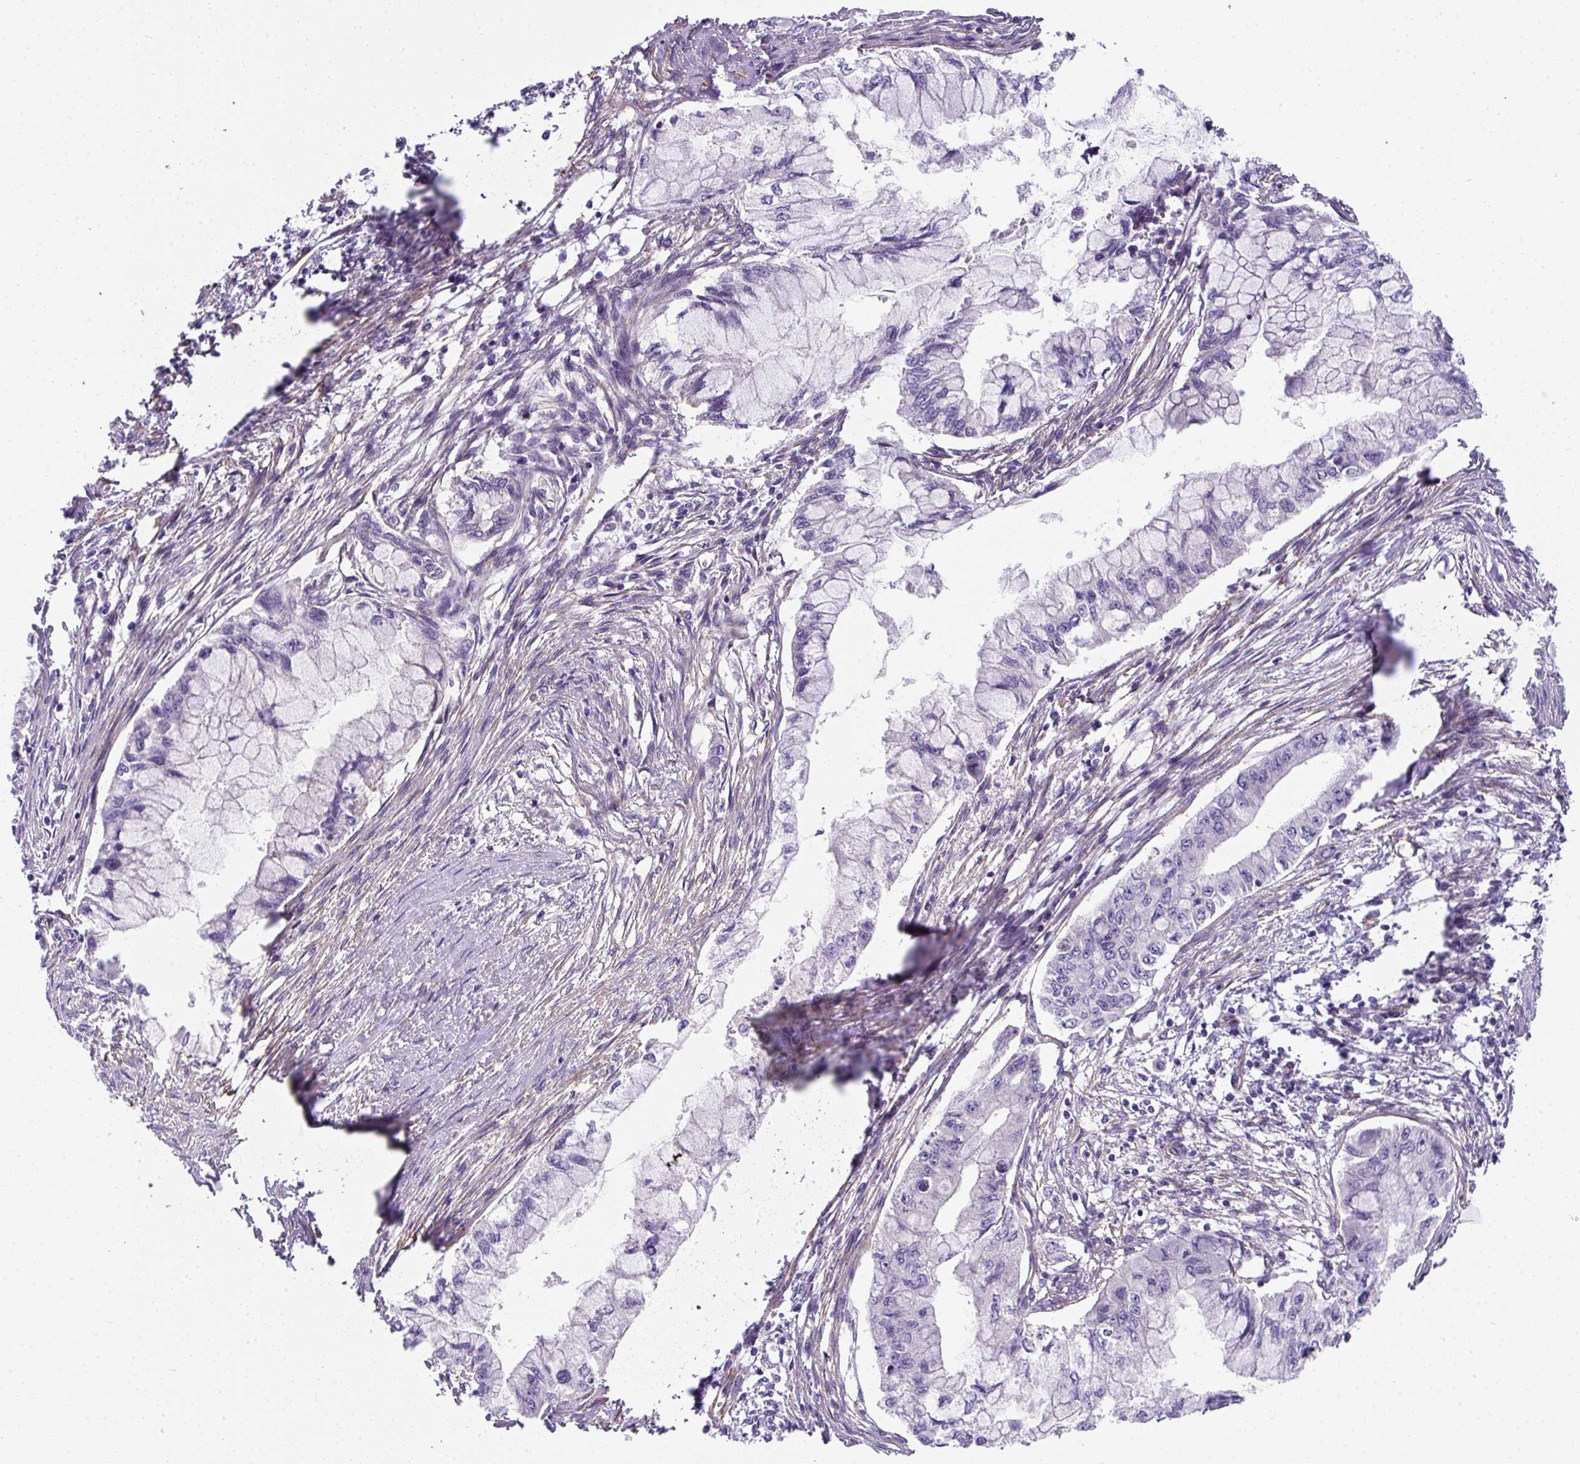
{"staining": {"intensity": "negative", "quantity": "none", "location": "none"}, "tissue": "pancreatic cancer", "cell_type": "Tumor cells", "image_type": "cancer", "snomed": [{"axis": "morphology", "description": "Adenocarcinoma, NOS"}, {"axis": "topography", "description": "Pancreas"}], "caption": "Micrograph shows no protein expression in tumor cells of pancreatic adenocarcinoma tissue.", "gene": "ANKUB1", "patient": {"sex": "male", "age": 48}}